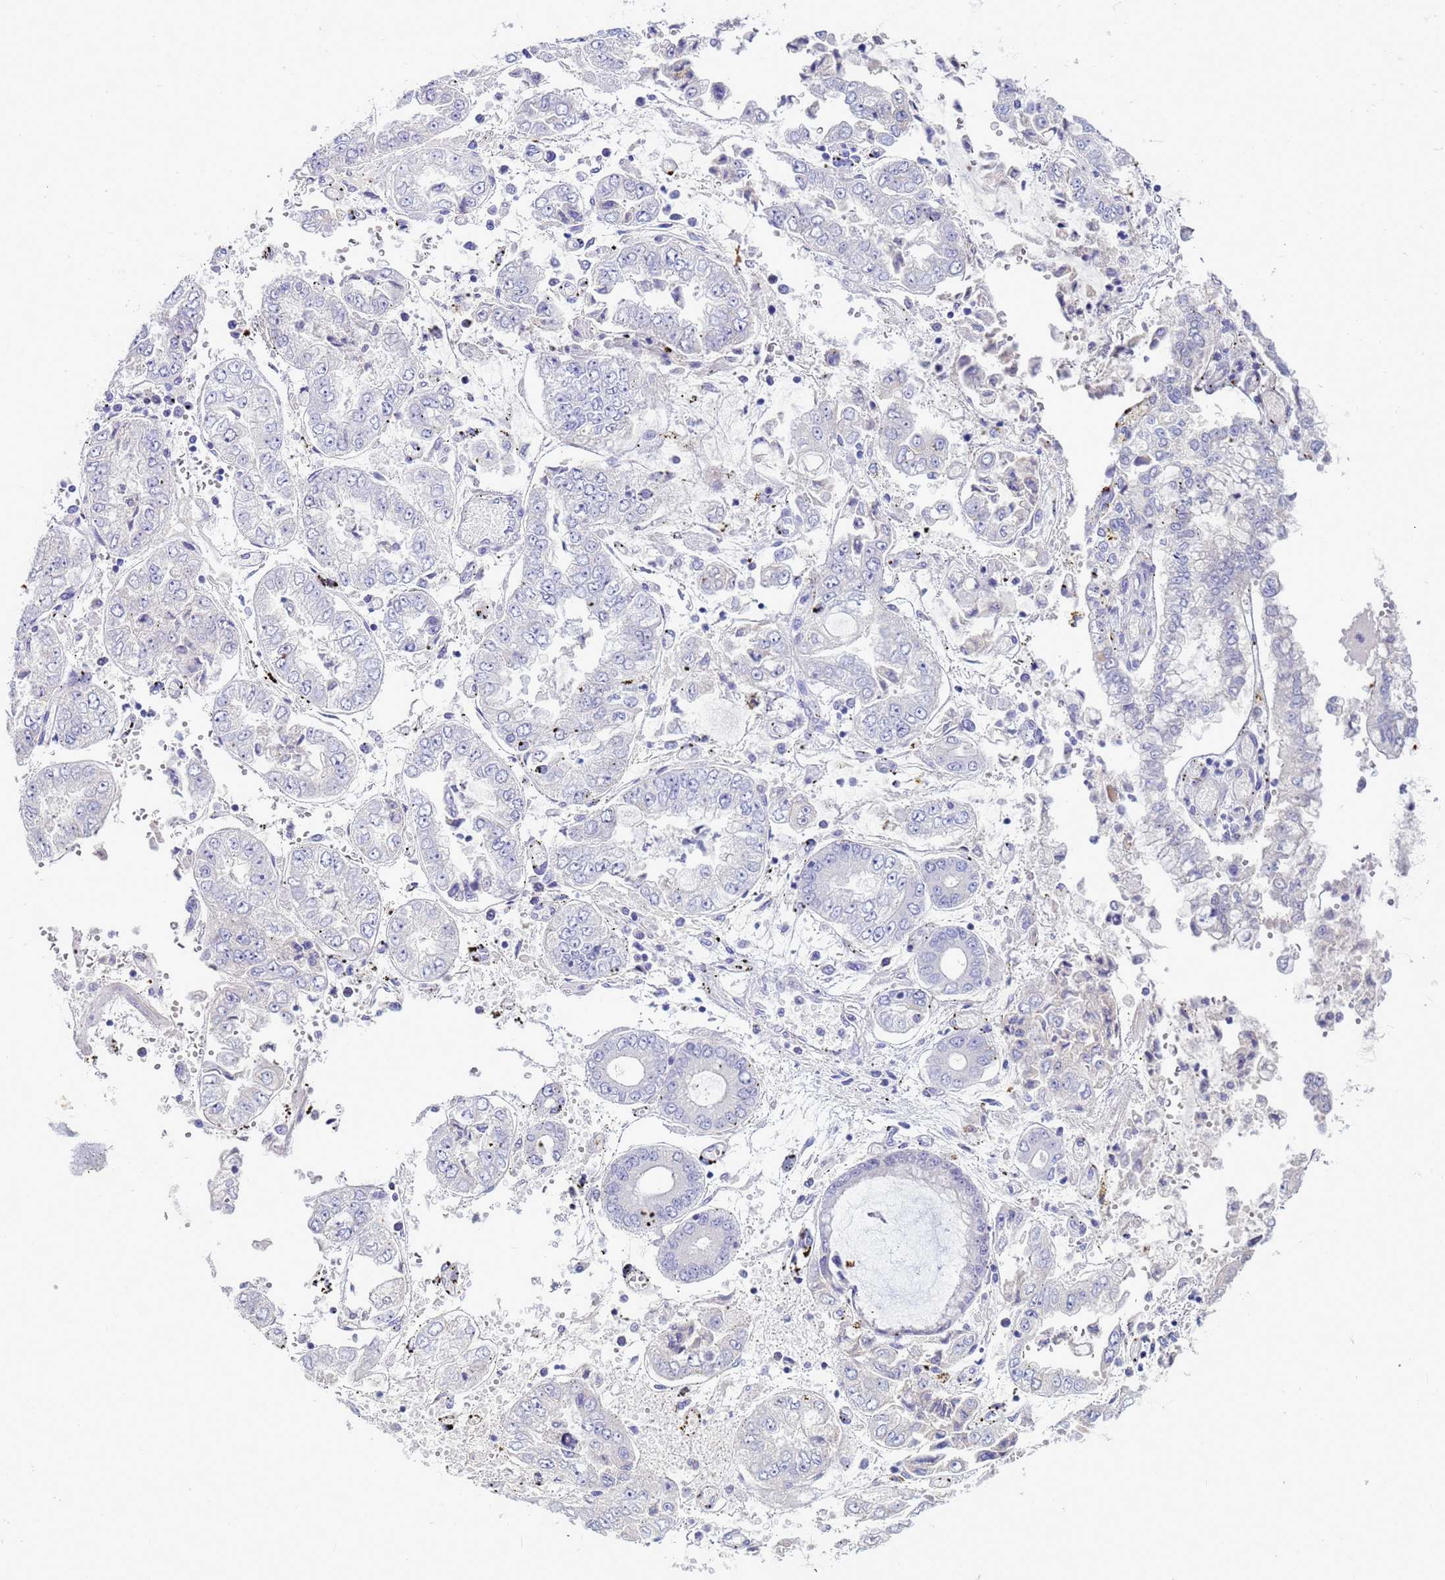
{"staining": {"intensity": "negative", "quantity": "none", "location": "none"}, "tissue": "stomach cancer", "cell_type": "Tumor cells", "image_type": "cancer", "snomed": [{"axis": "morphology", "description": "Adenocarcinoma, NOS"}, {"axis": "topography", "description": "Stomach"}], "caption": "Immunohistochemistry image of stomach cancer stained for a protein (brown), which exhibits no positivity in tumor cells.", "gene": "SYCN", "patient": {"sex": "male", "age": 76}}